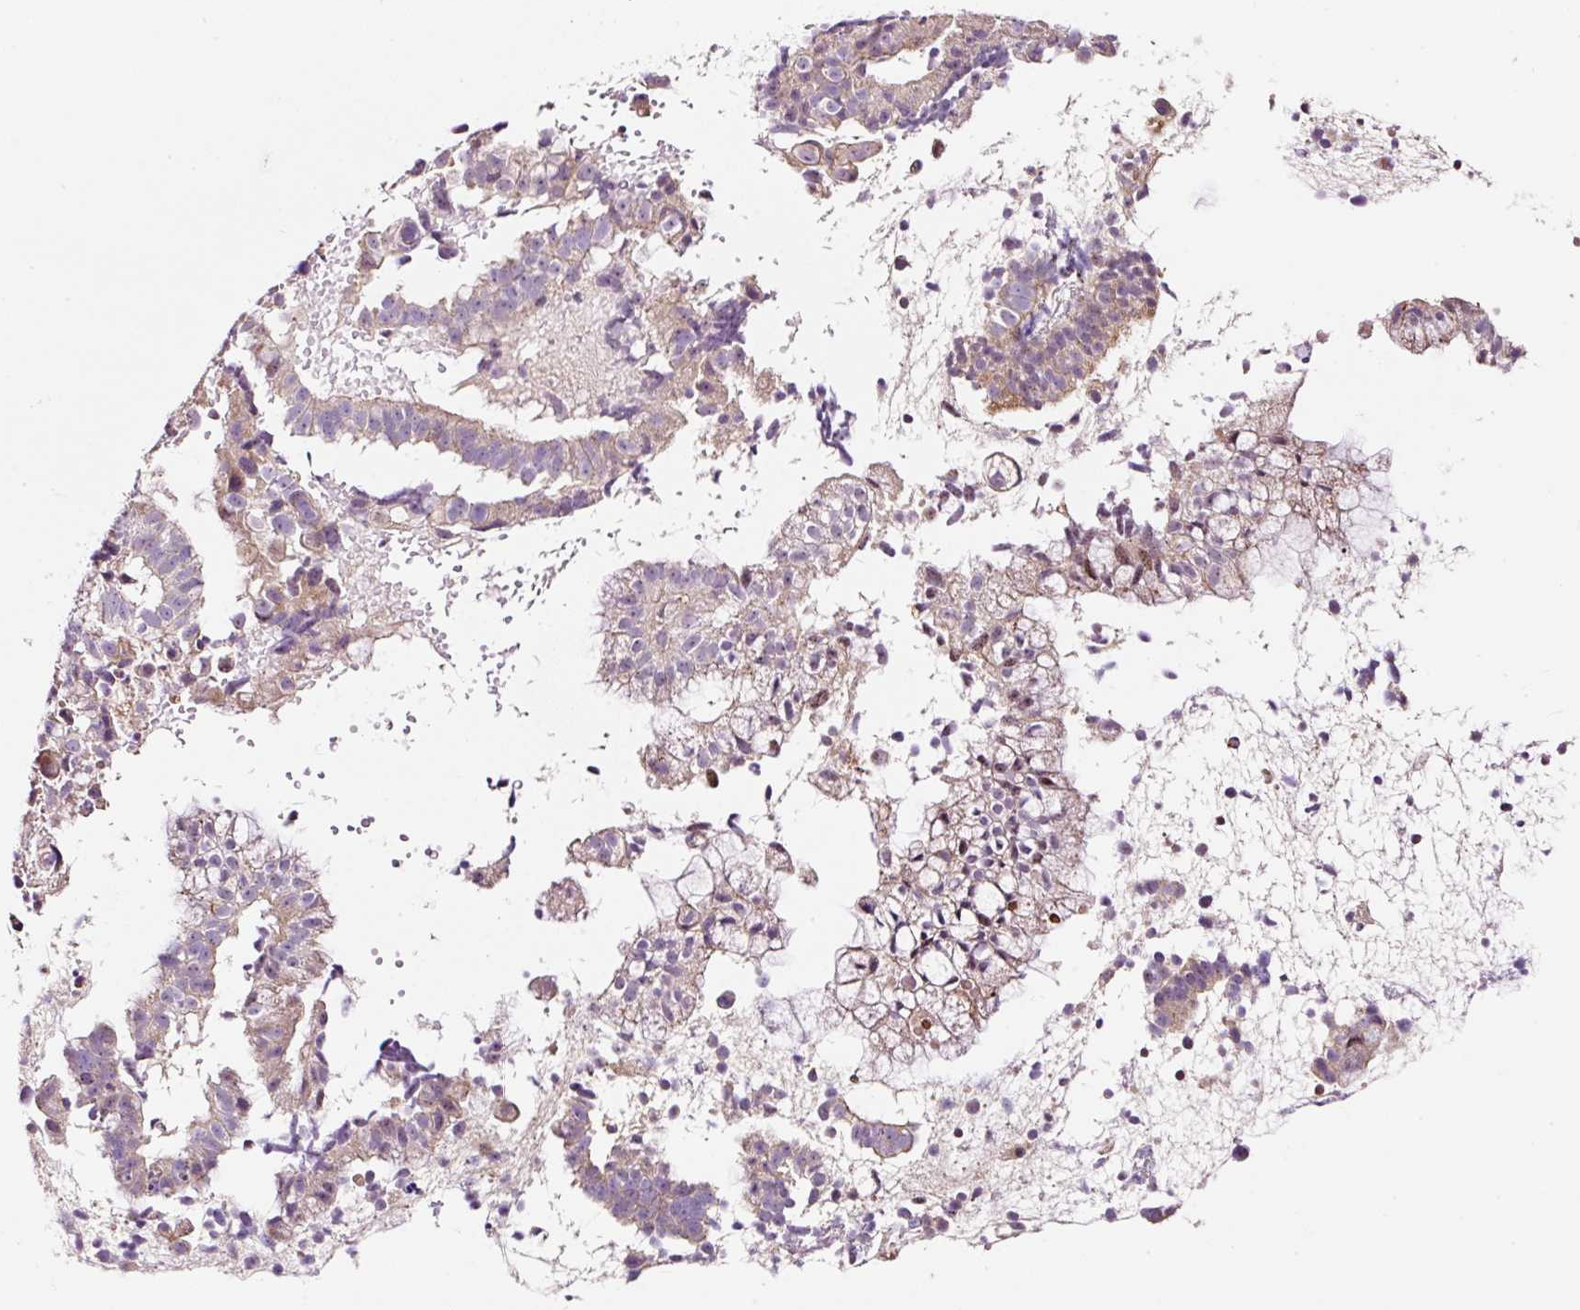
{"staining": {"intensity": "weak", "quantity": "25%-75%", "location": "cytoplasmic/membranous"}, "tissue": "endometrial cancer", "cell_type": "Tumor cells", "image_type": "cancer", "snomed": [{"axis": "morphology", "description": "Adenocarcinoma, NOS"}, {"axis": "topography", "description": "Endometrium"}], "caption": "Weak cytoplasmic/membranous protein positivity is identified in approximately 25%-75% of tumor cells in endometrial adenocarcinoma.", "gene": "BOLA3", "patient": {"sex": "female", "age": 76}}